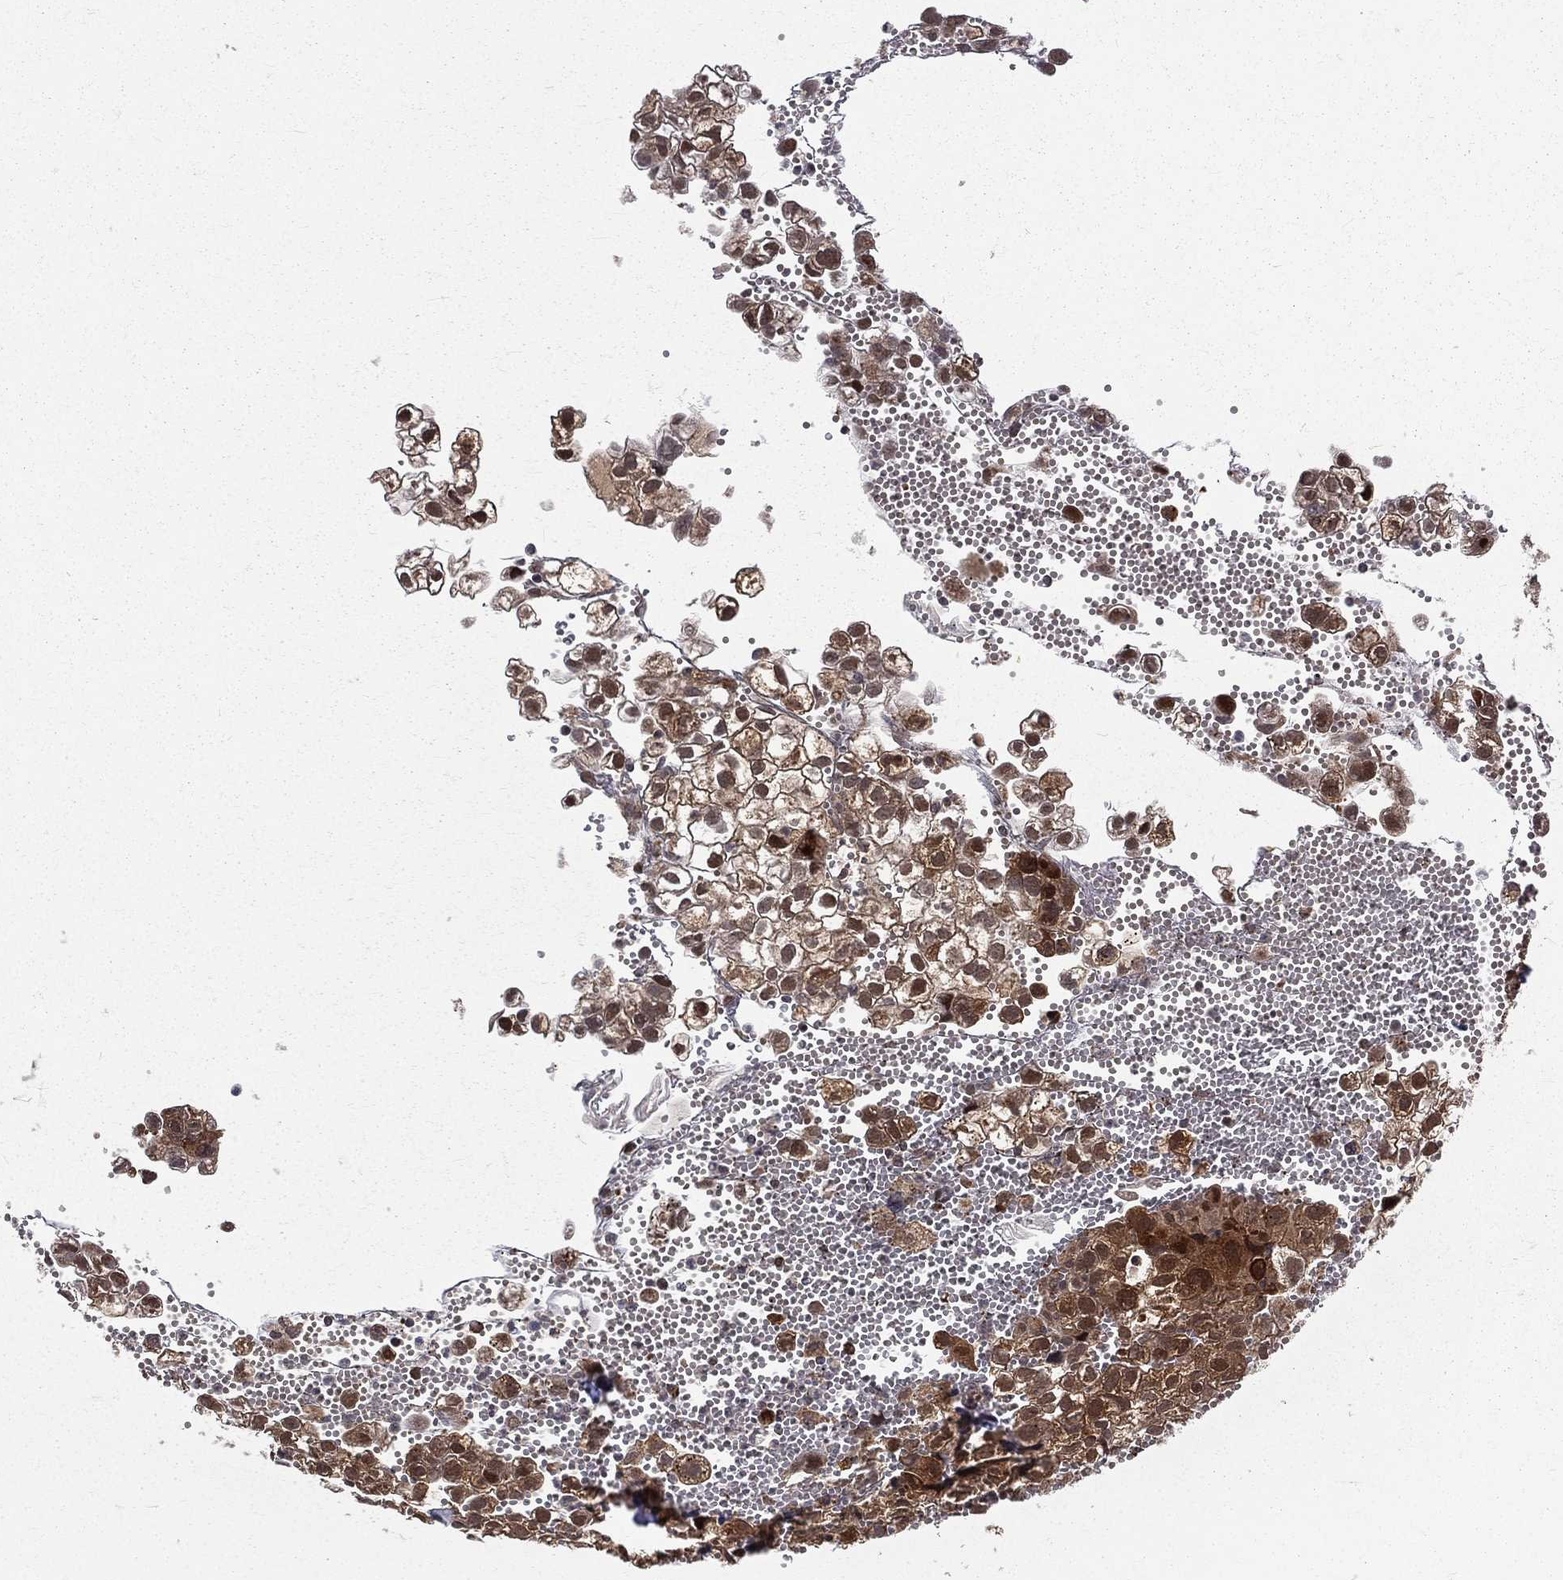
{"staining": {"intensity": "moderate", "quantity": ">75%", "location": "cytoplasmic/membranous"}, "tissue": "cervical cancer", "cell_type": "Tumor cells", "image_type": "cancer", "snomed": [{"axis": "morphology", "description": "Squamous cell carcinoma, NOS"}, {"axis": "topography", "description": "Cervix"}], "caption": "Moderate cytoplasmic/membranous expression is present in approximately >75% of tumor cells in cervical cancer (squamous cell carcinoma).", "gene": "MDM2", "patient": {"sex": "female", "age": 55}}